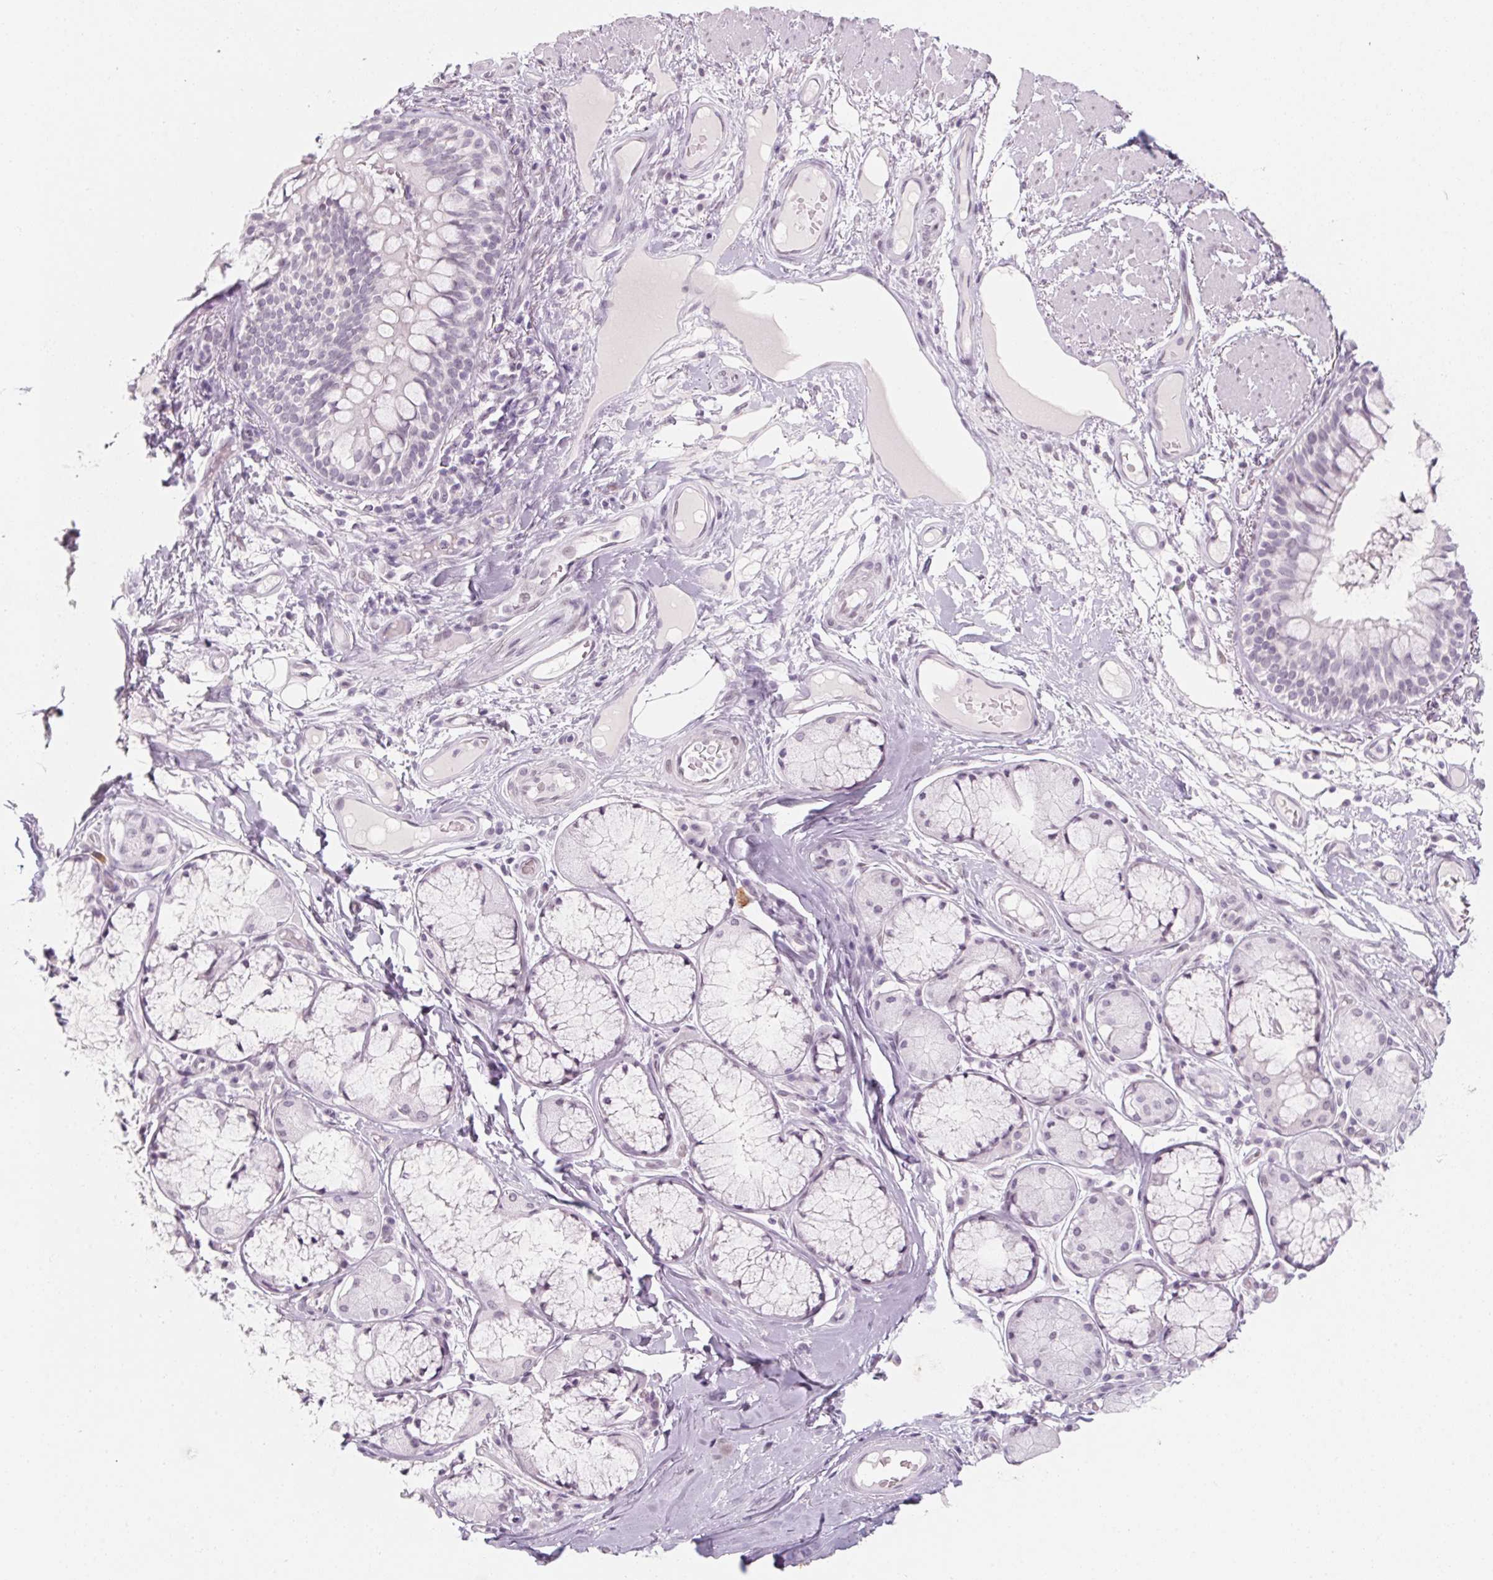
{"staining": {"intensity": "negative", "quantity": "none", "location": "none"}, "tissue": "adipose tissue", "cell_type": "Adipocytes", "image_type": "normal", "snomed": [{"axis": "morphology", "description": "Normal tissue, NOS"}, {"axis": "topography", "description": "Cartilage tissue"}, {"axis": "topography", "description": "Bronchus"}], "caption": "Immunohistochemistry (IHC) micrograph of normal adipose tissue stained for a protein (brown), which displays no expression in adipocytes. (Immunohistochemistry, brightfield microscopy, high magnification).", "gene": "KCNQ2", "patient": {"sex": "male", "age": 64}}